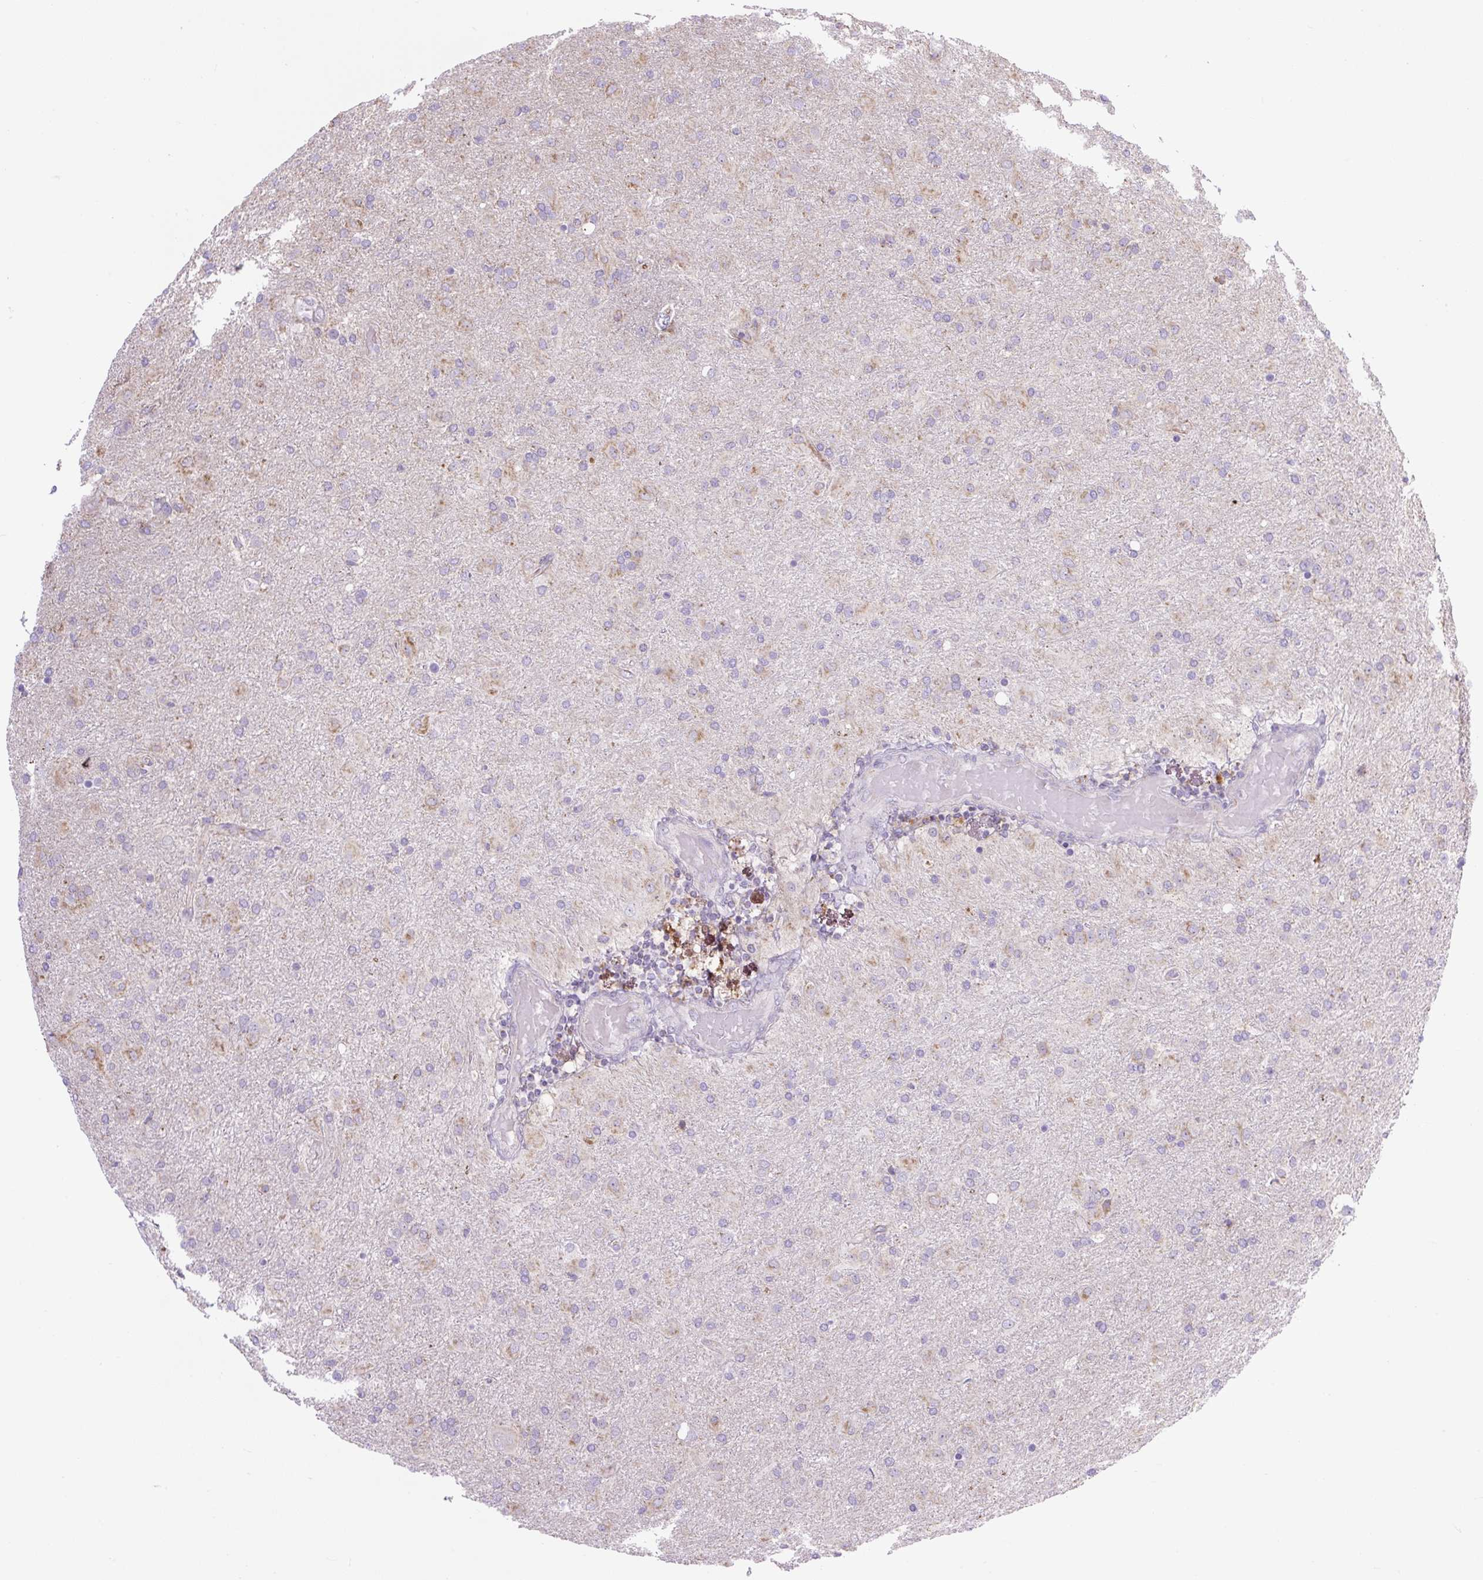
{"staining": {"intensity": "negative", "quantity": "none", "location": "none"}, "tissue": "glioma", "cell_type": "Tumor cells", "image_type": "cancer", "snomed": [{"axis": "morphology", "description": "Glioma, malignant, Low grade"}, {"axis": "topography", "description": "Brain"}], "caption": "Immunohistochemical staining of glioma shows no significant positivity in tumor cells.", "gene": "RNASE10", "patient": {"sex": "male", "age": 65}}